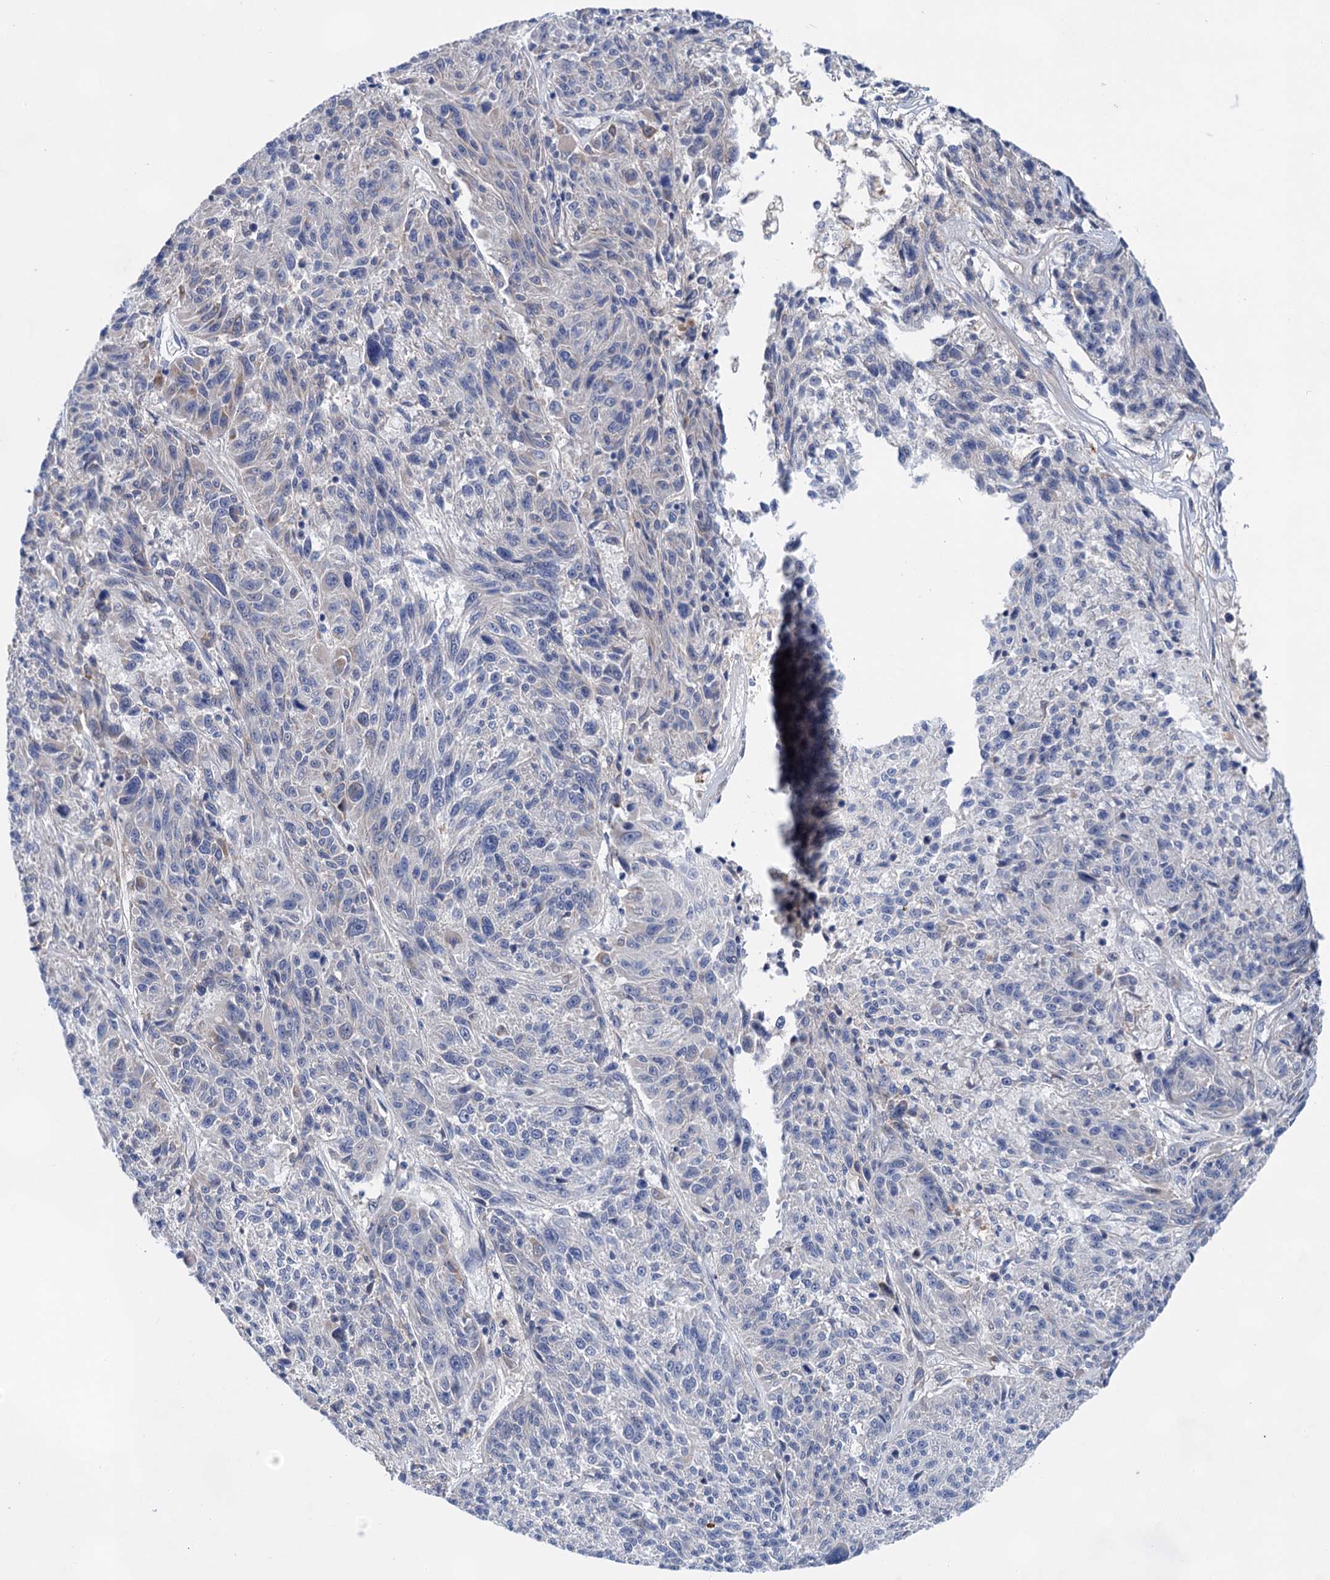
{"staining": {"intensity": "negative", "quantity": "none", "location": "none"}, "tissue": "melanoma", "cell_type": "Tumor cells", "image_type": "cancer", "snomed": [{"axis": "morphology", "description": "Malignant melanoma, NOS"}, {"axis": "topography", "description": "Skin"}], "caption": "IHC photomicrograph of malignant melanoma stained for a protein (brown), which exhibits no expression in tumor cells. (Immunohistochemistry, brightfield microscopy, high magnification).", "gene": "MORN3", "patient": {"sex": "male", "age": 53}}